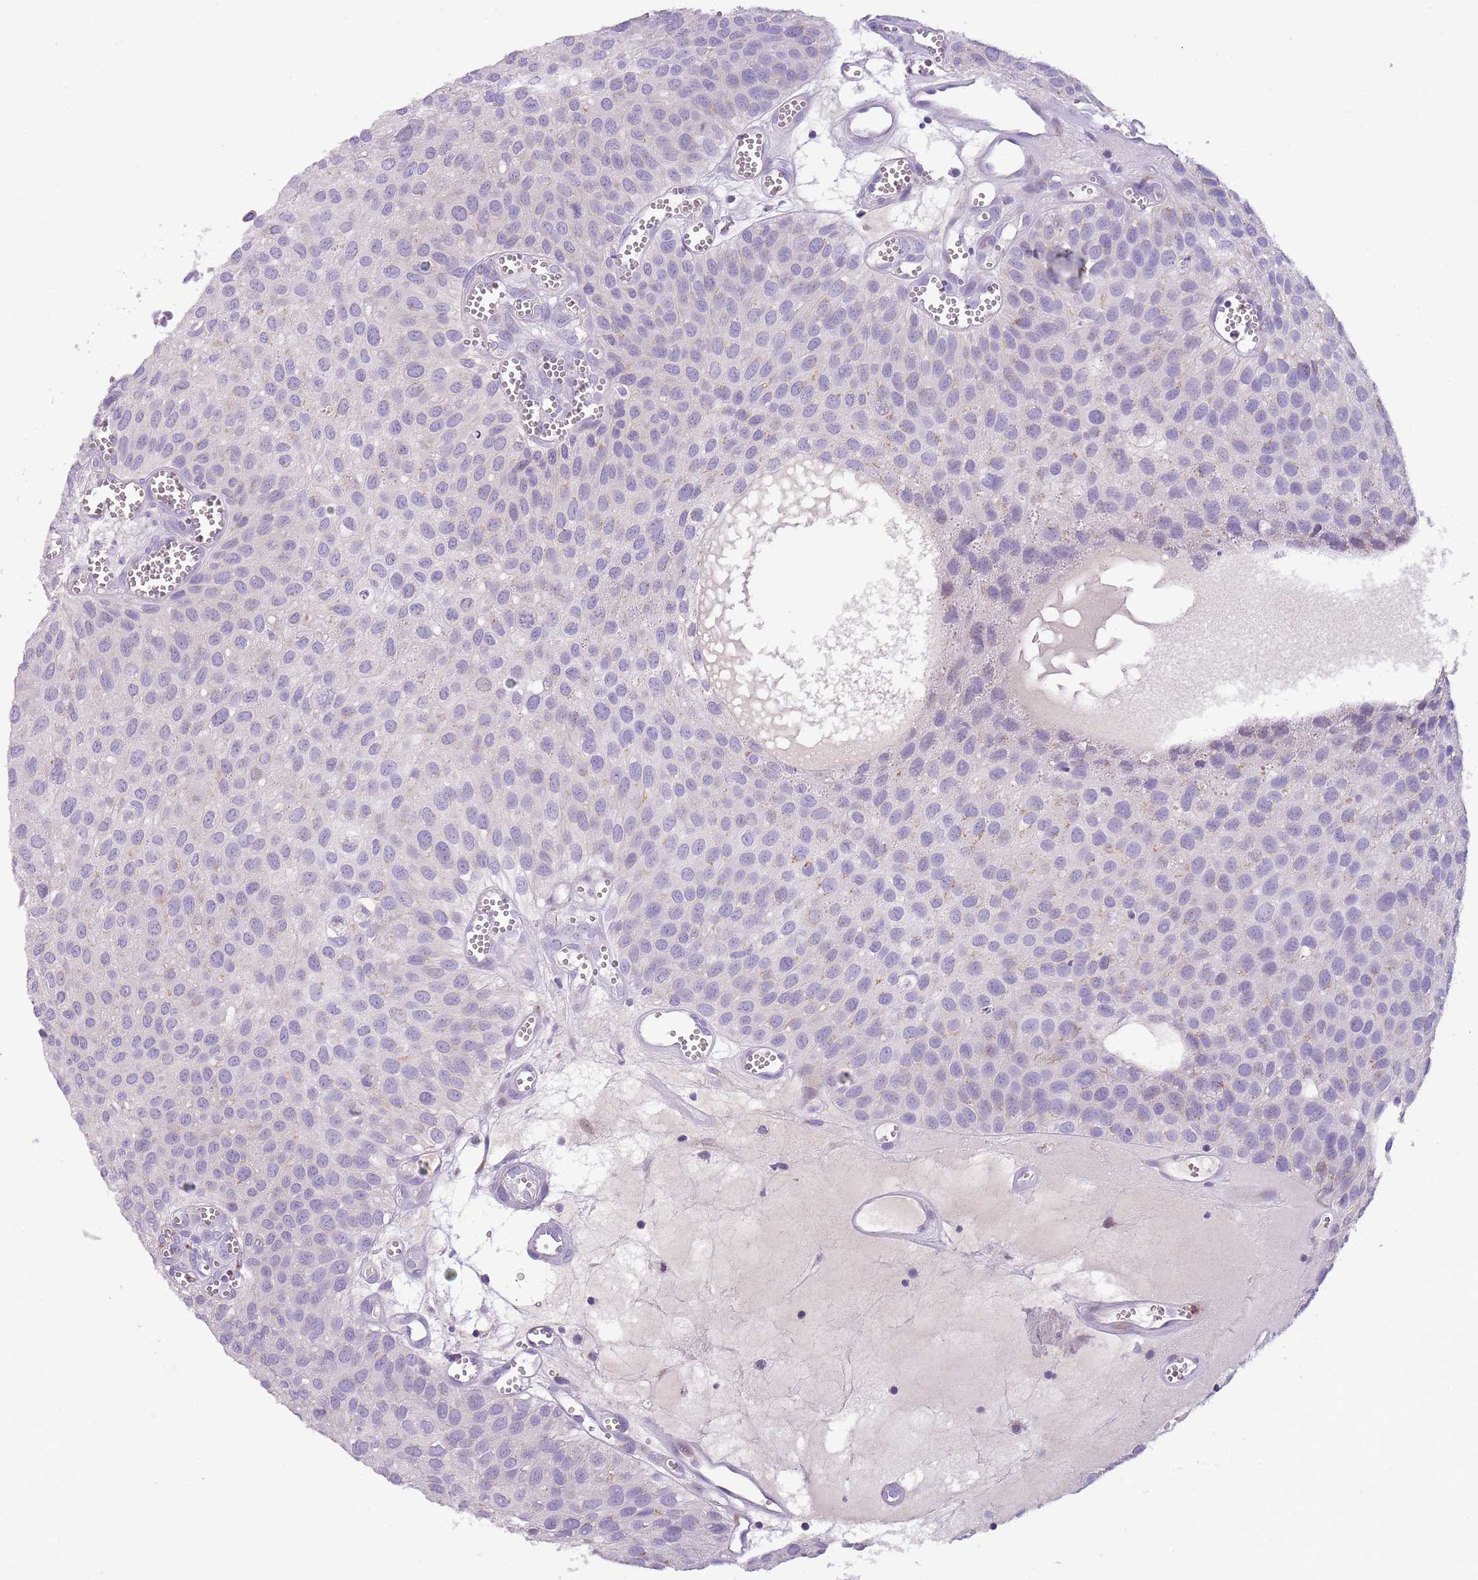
{"staining": {"intensity": "negative", "quantity": "none", "location": "none"}, "tissue": "urothelial cancer", "cell_type": "Tumor cells", "image_type": "cancer", "snomed": [{"axis": "morphology", "description": "Urothelial carcinoma, Low grade"}, {"axis": "topography", "description": "Urinary bladder"}], "caption": "IHC of human low-grade urothelial carcinoma shows no positivity in tumor cells.", "gene": "NBPF6", "patient": {"sex": "male", "age": 88}}